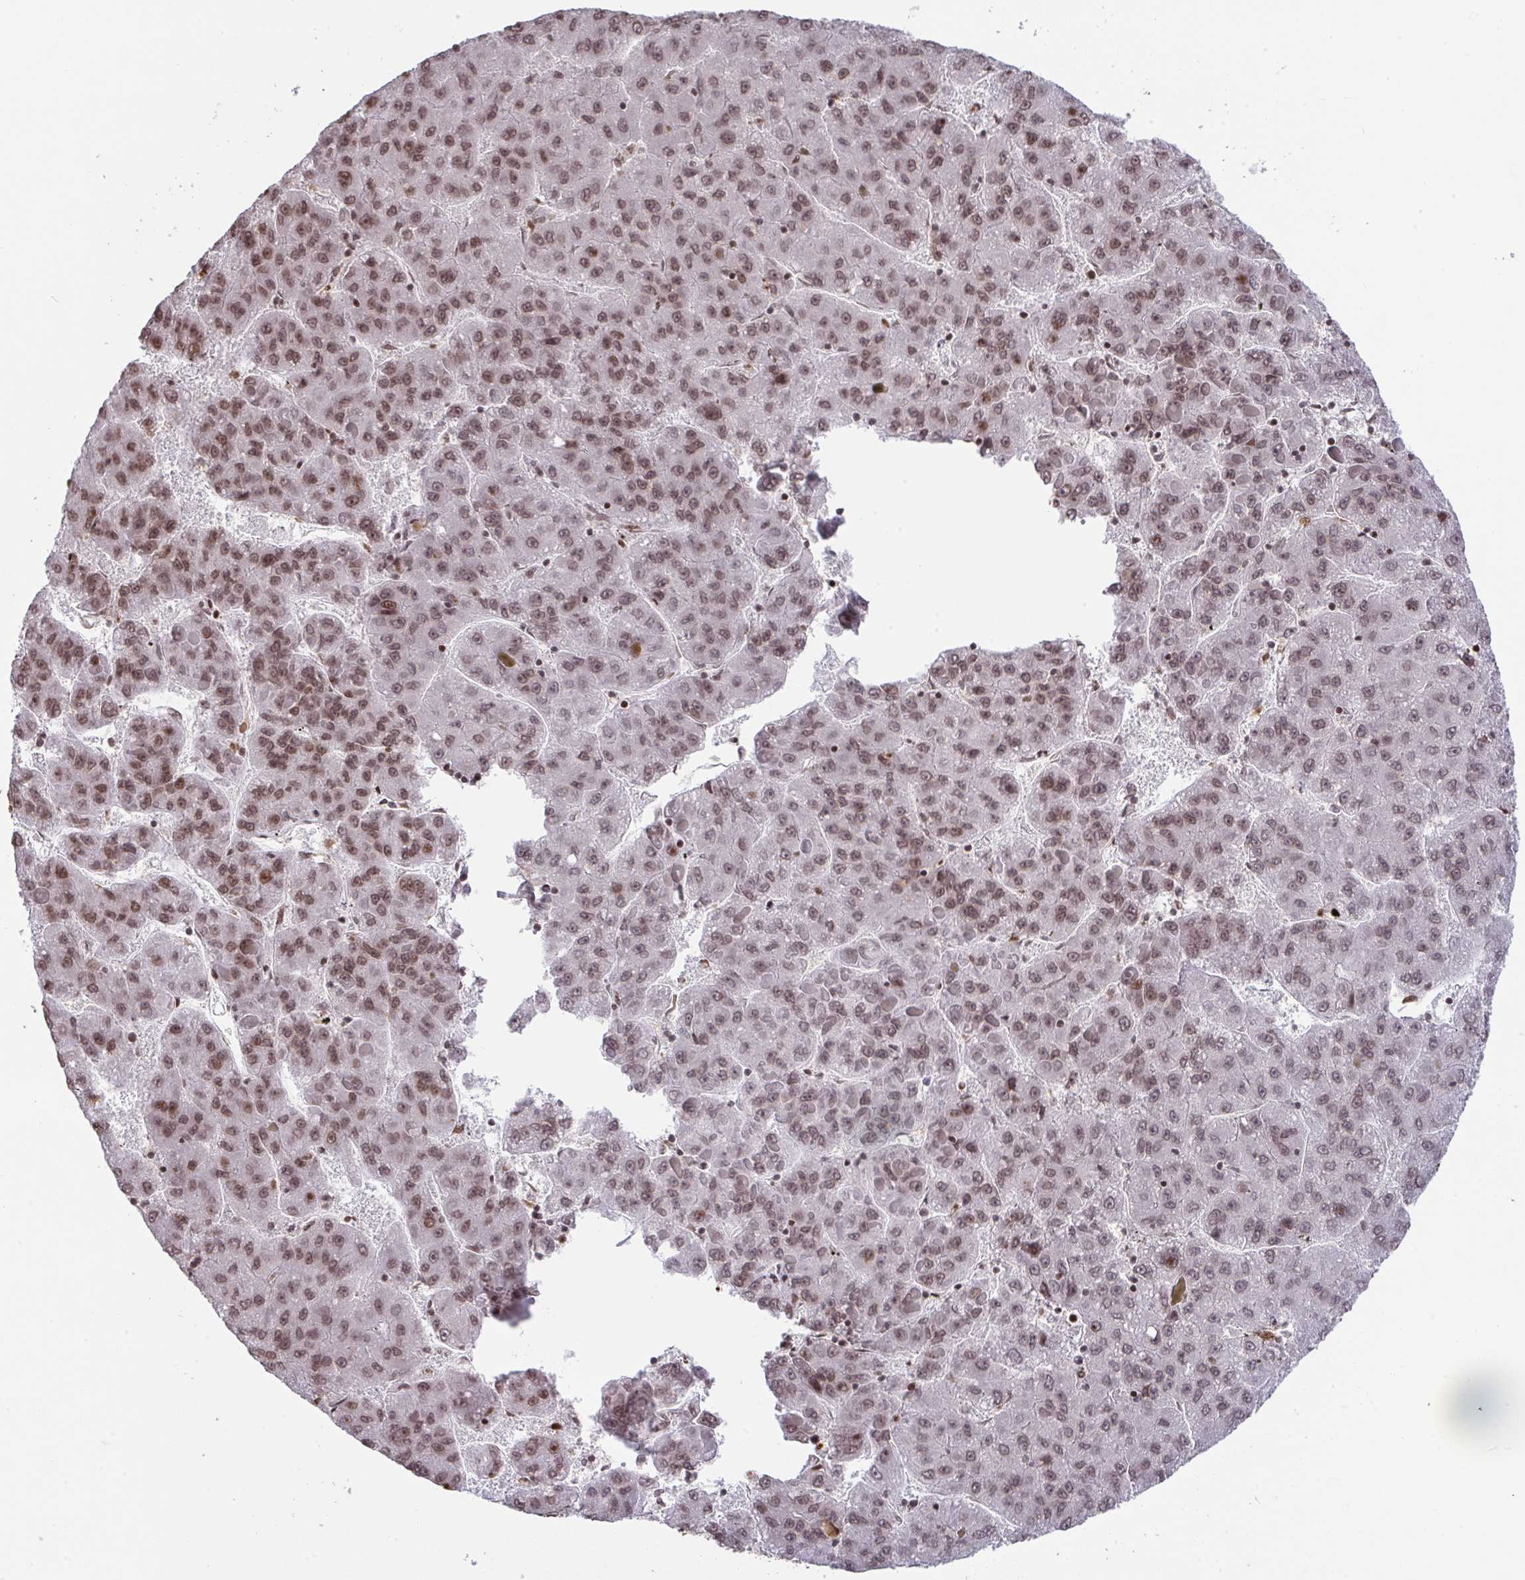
{"staining": {"intensity": "moderate", "quantity": ">75%", "location": "nuclear"}, "tissue": "liver cancer", "cell_type": "Tumor cells", "image_type": "cancer", "snomed": [{"axis": "morphology", "description": "Carcinoma, Hepatocellular, NOS"}, {"axis": "topography", "description": "Liver"}], "caption": "DAB immunohistochemical staining of liver cancer (hepatocellular carcinoma) demonstrates moderate nuclear protein positivity in about >75% of tumor cells.", "gene": "NIP7", "patient": {"sex": "female", "age": 82}}